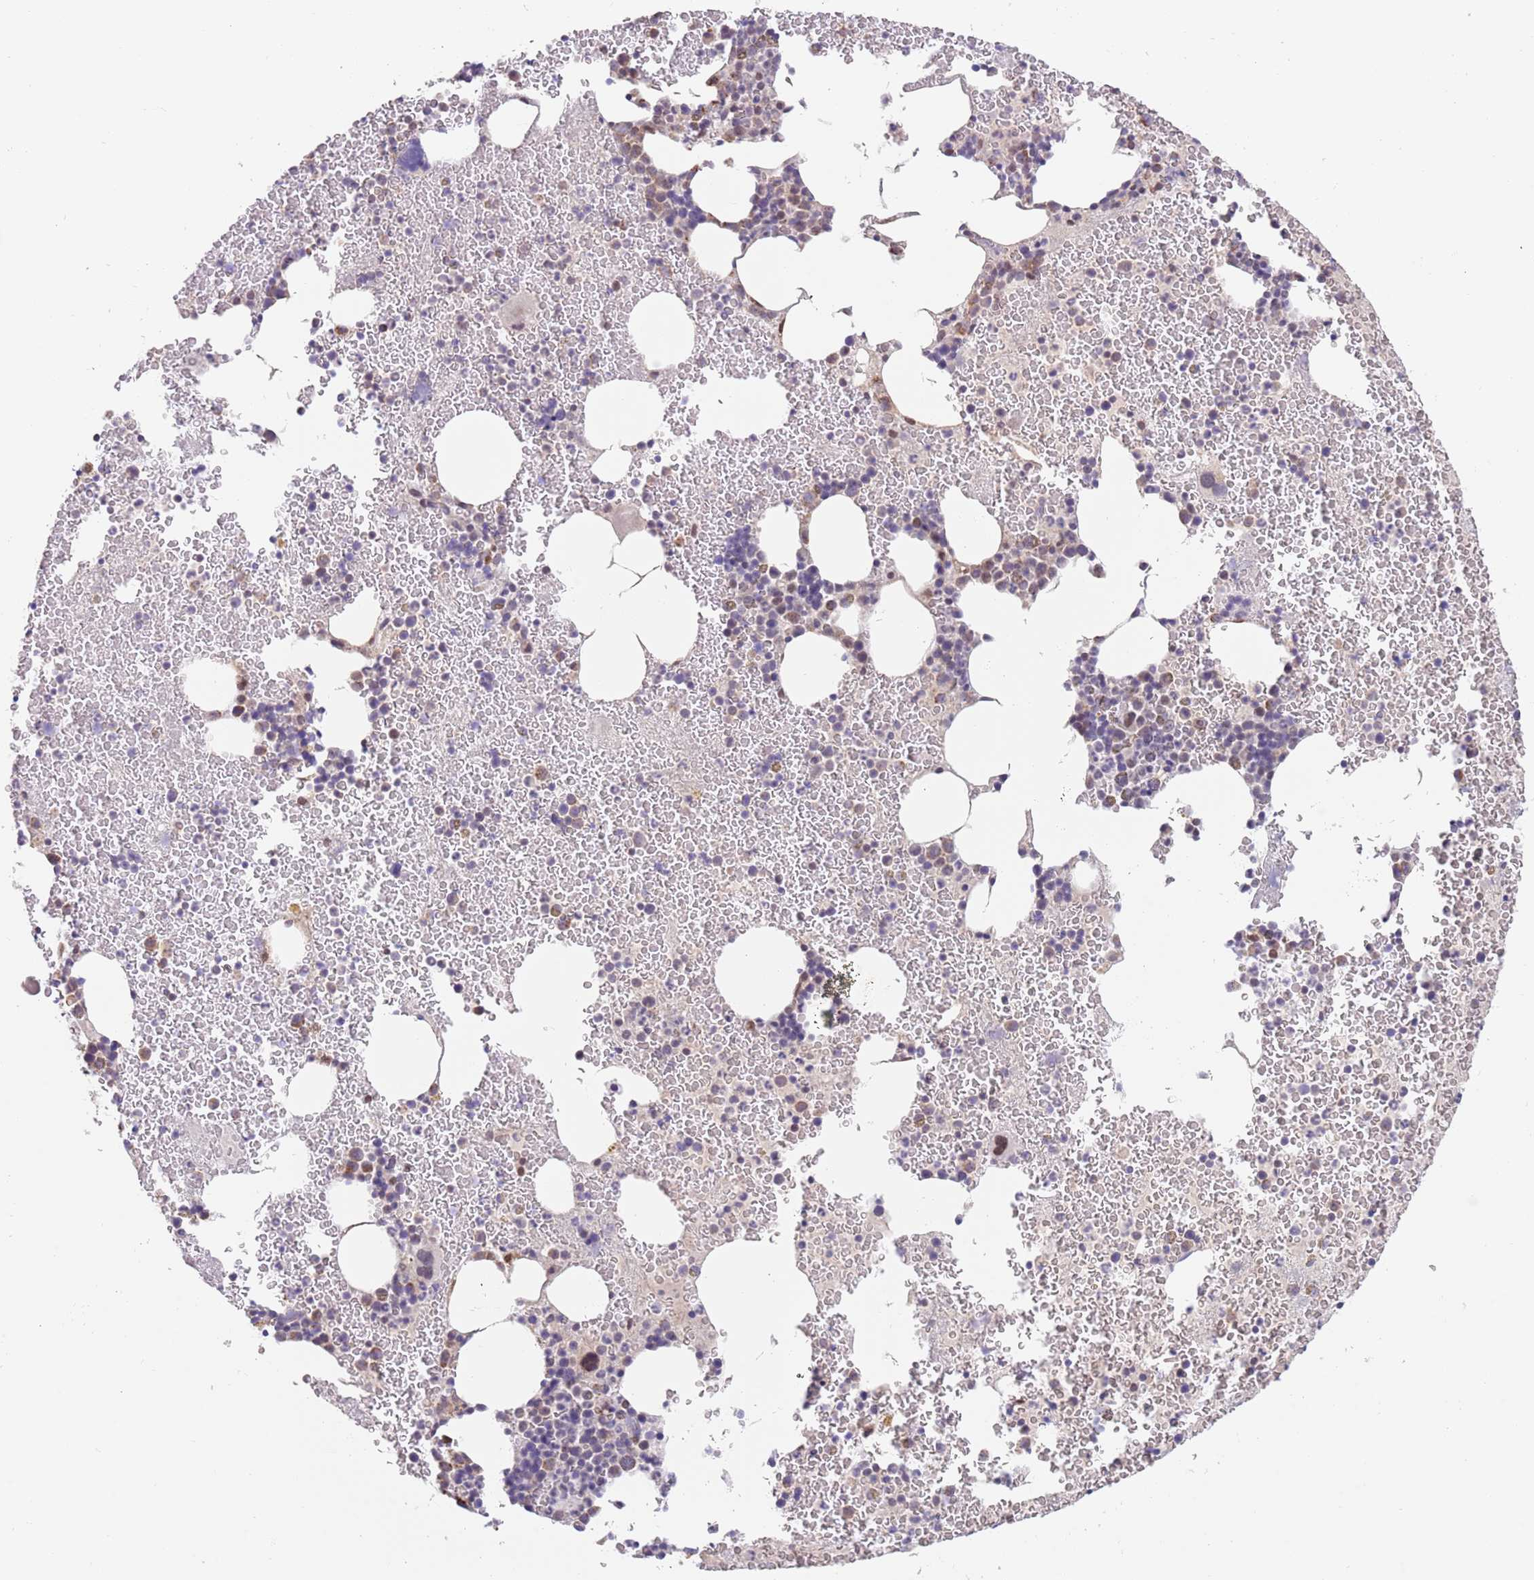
{"staining": {"intensity": "negative", "quantity": "none", "location": "none"}, "tissue": "bone marrow", "cell_type": "Hematopoietic cells", "image_type": "normal", "snomed": [{"axis": "morphology", "description": "Normal tissue, NOS"}, {"axis": "topography", "description": "Bone marrow"}], "caption": "Bone marrow stained for a protein using immunohistochemistry reveals no staining hematopoietic cells.", "gene": "TIMM13", "patient": {"sex": "male", "age": 26}}